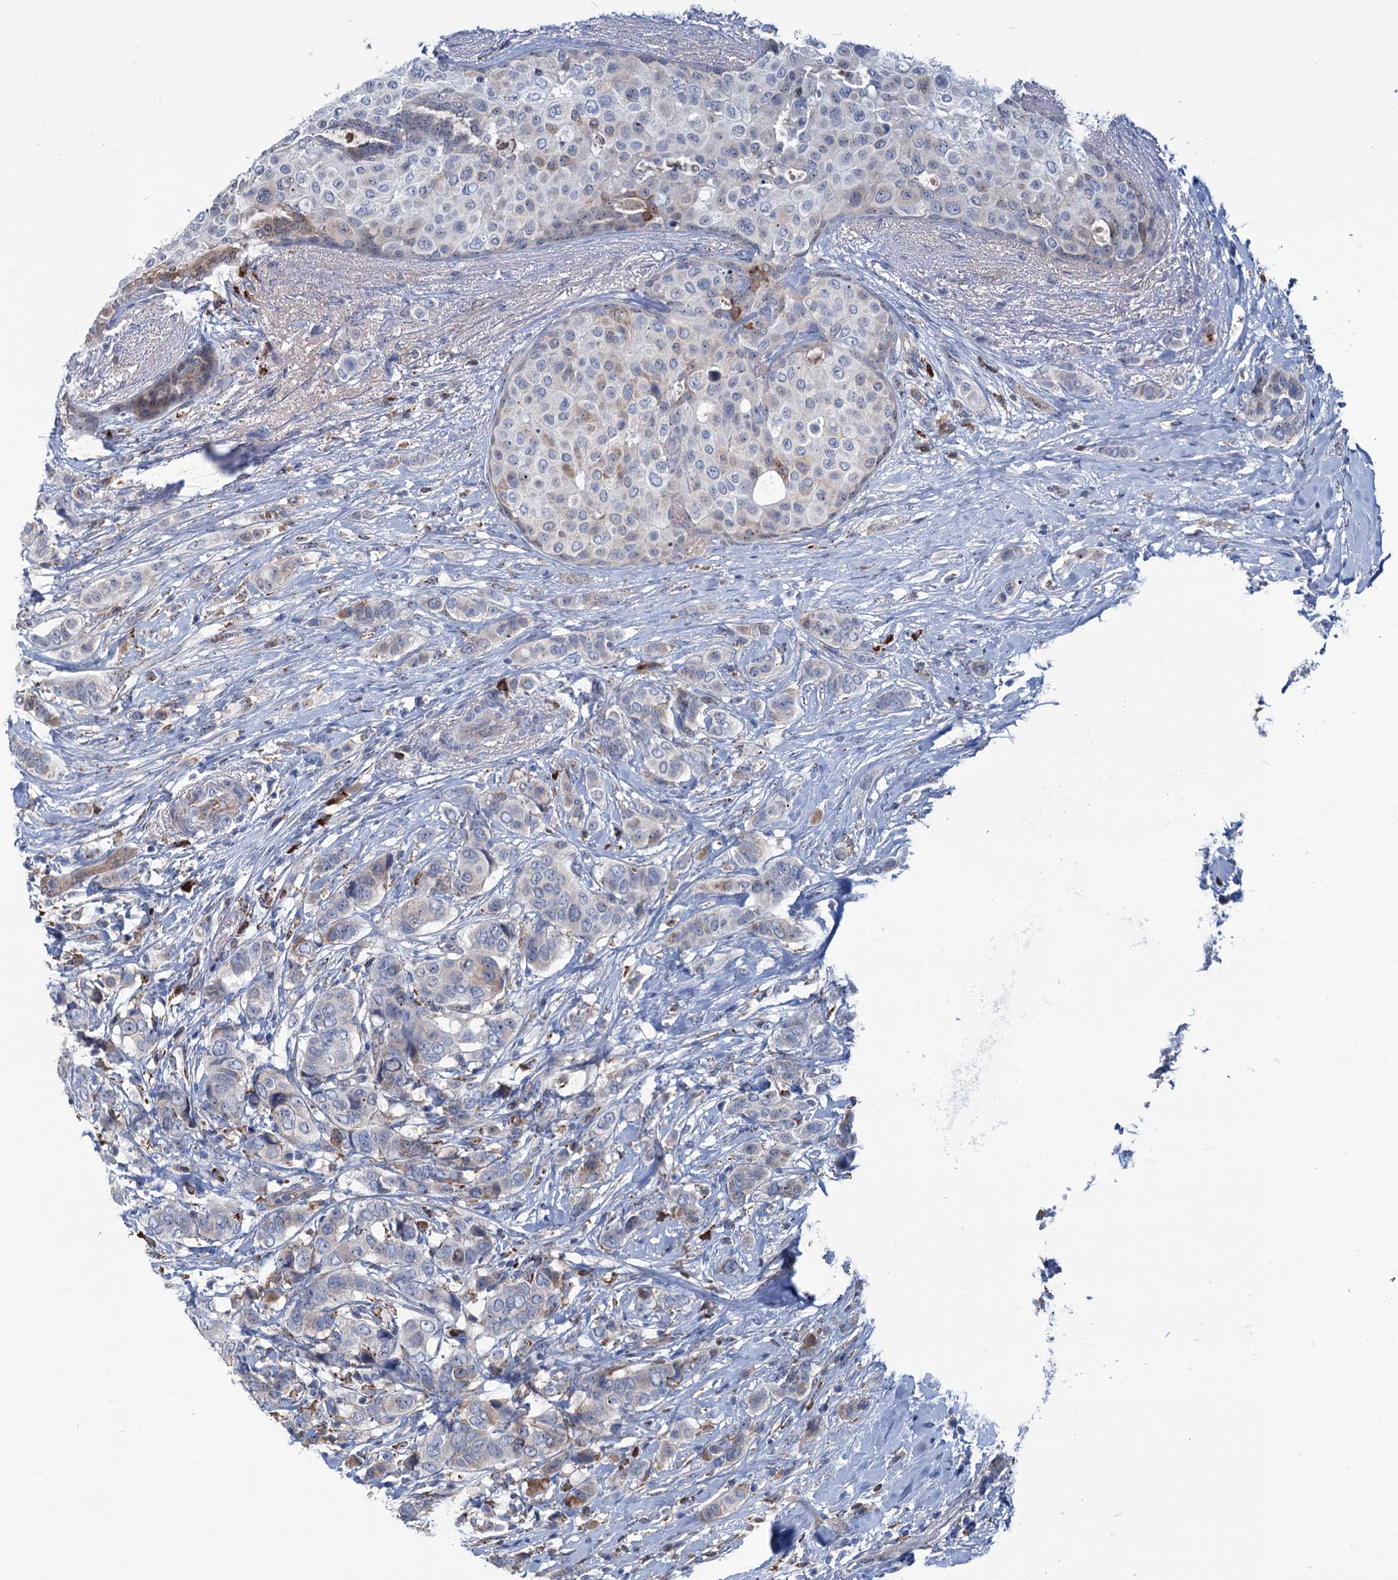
{"staining": {"intensity": "weak", "quantity": "<25%", "location": "cytoplasmic/membranous"}, "tissue": "breast cancer", "cell_type": "Tumor cells", "image_type": "cancer", "snomed": [{"axis": "morphology", "description": "Lobular carcinoma"}, {"axis": "topography", "description": "Breast"}], "caption": "Immunohistochemical staining of breast cancer shows no significant positivity in tumor cells.", "gene": "LPIN1", "patient": {"sex": "female", "age": 51}}